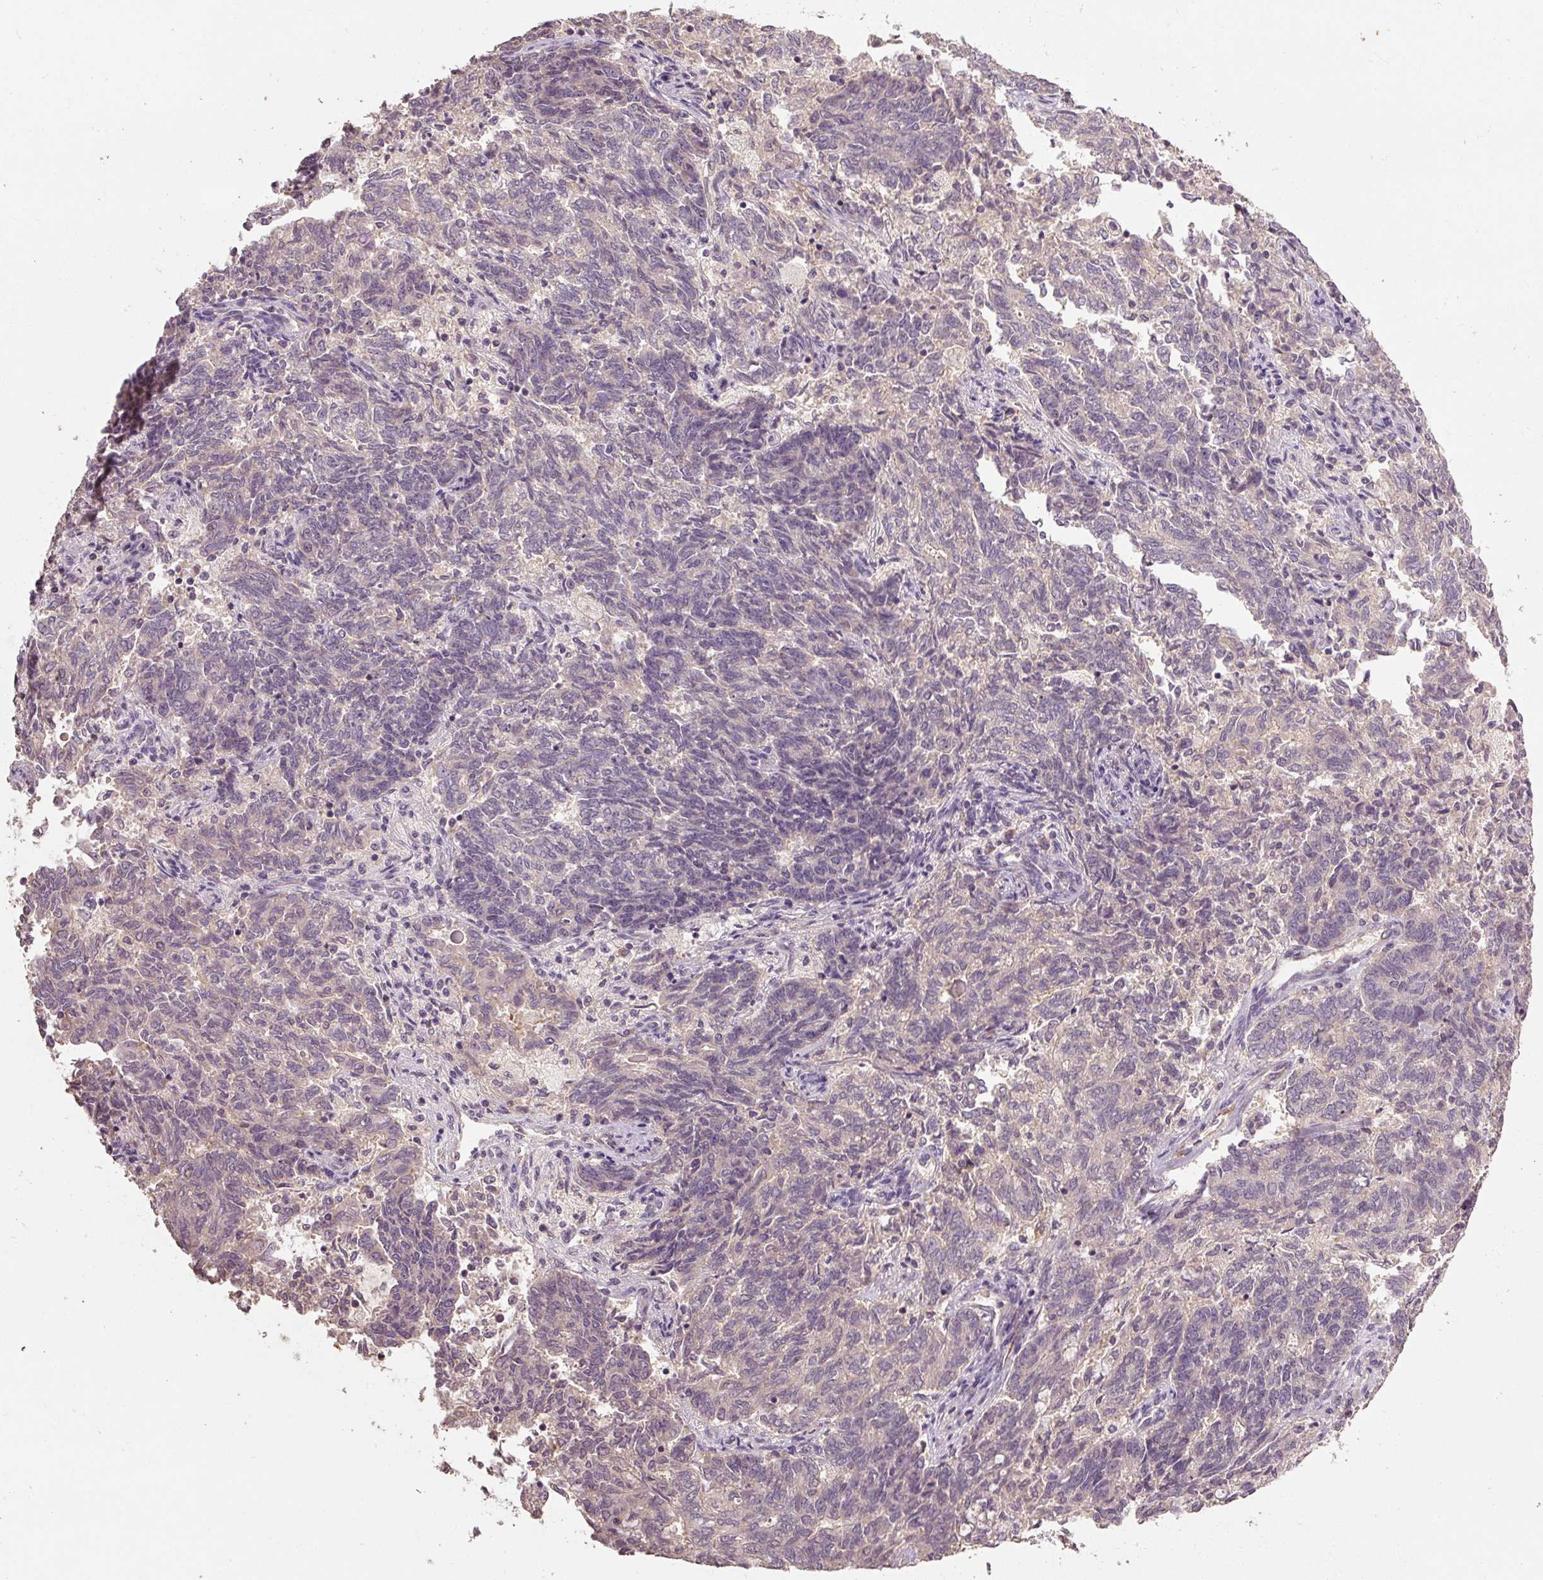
{"staining": {"intensity": "negative", "quantity": "none", "location": "none"}, "tissue": "endometrial cancer", "cell_type": "Tumor cells", "image_type": "cancer", "snomed": [{"axis": "morphology", "description": "Adenocarcinoma, NOS"}, {"axis": "topography", "description": "Endometrium"}], "caption": "Tumor cells are negative for protein expression in human endometrial cancer (adenocarcinoma).", "gene": "CFAP65", "patient": {"sex": "female", "age": 80}}